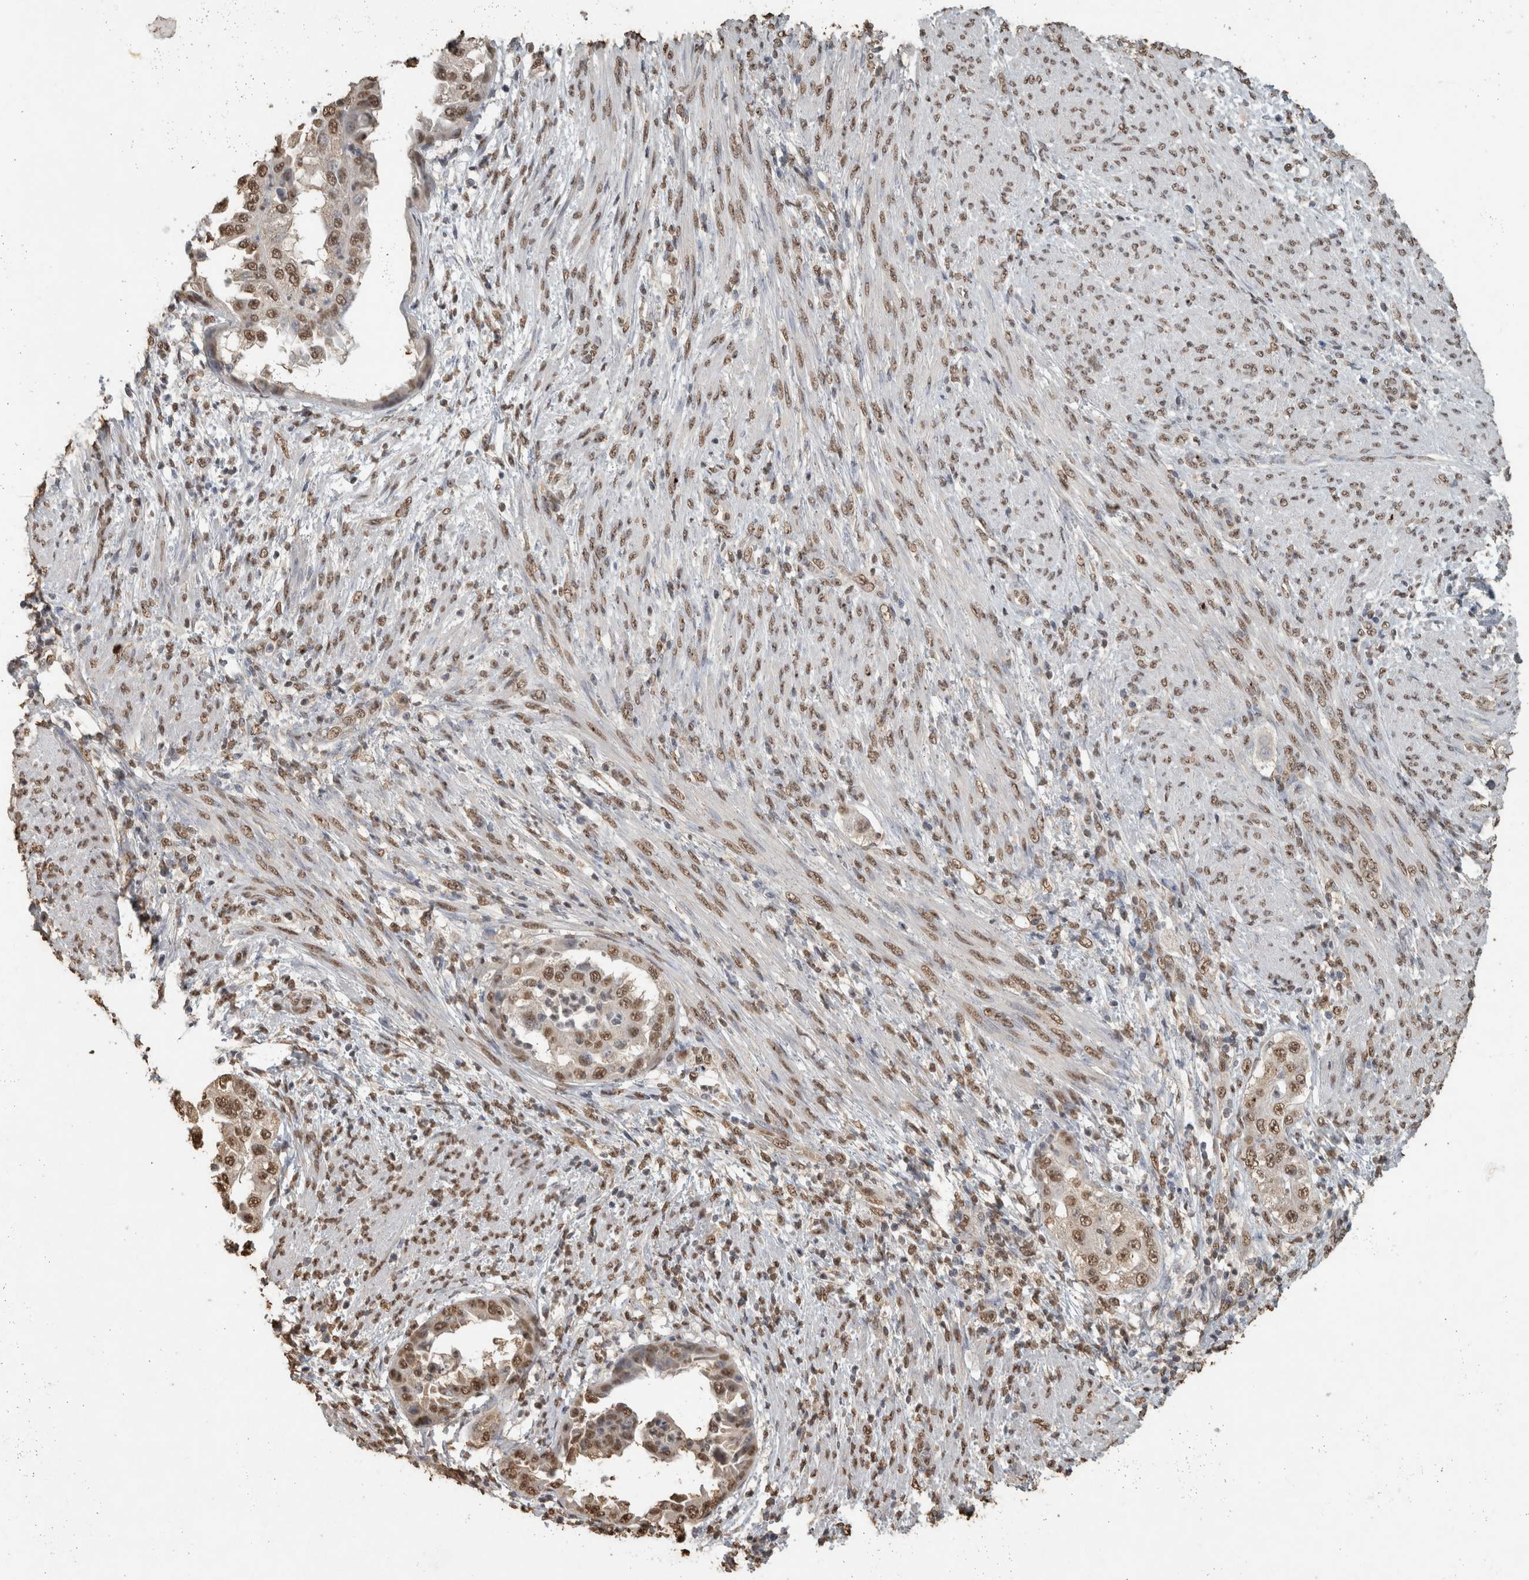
{"staining": {"intensity": "moderate", "quantity": ">75%", "location": "nuclear"}, "tissue": "endometrial cancer", "cell_type": "Tumor cells", "image_type": "cancer", "snomed": [{"axis": "morphology", "description": "Adenocarcinoma, NOS"}, {"axis": "topography", "description": "Endometrium"}], "caption": "The immunohistochemical stain shows moderate nuclear expression in tumor cells of adenocarcinoma (endometrial) tissue.", "gene": "HAND2", "patient": {"sex": "female", "age": 85}}